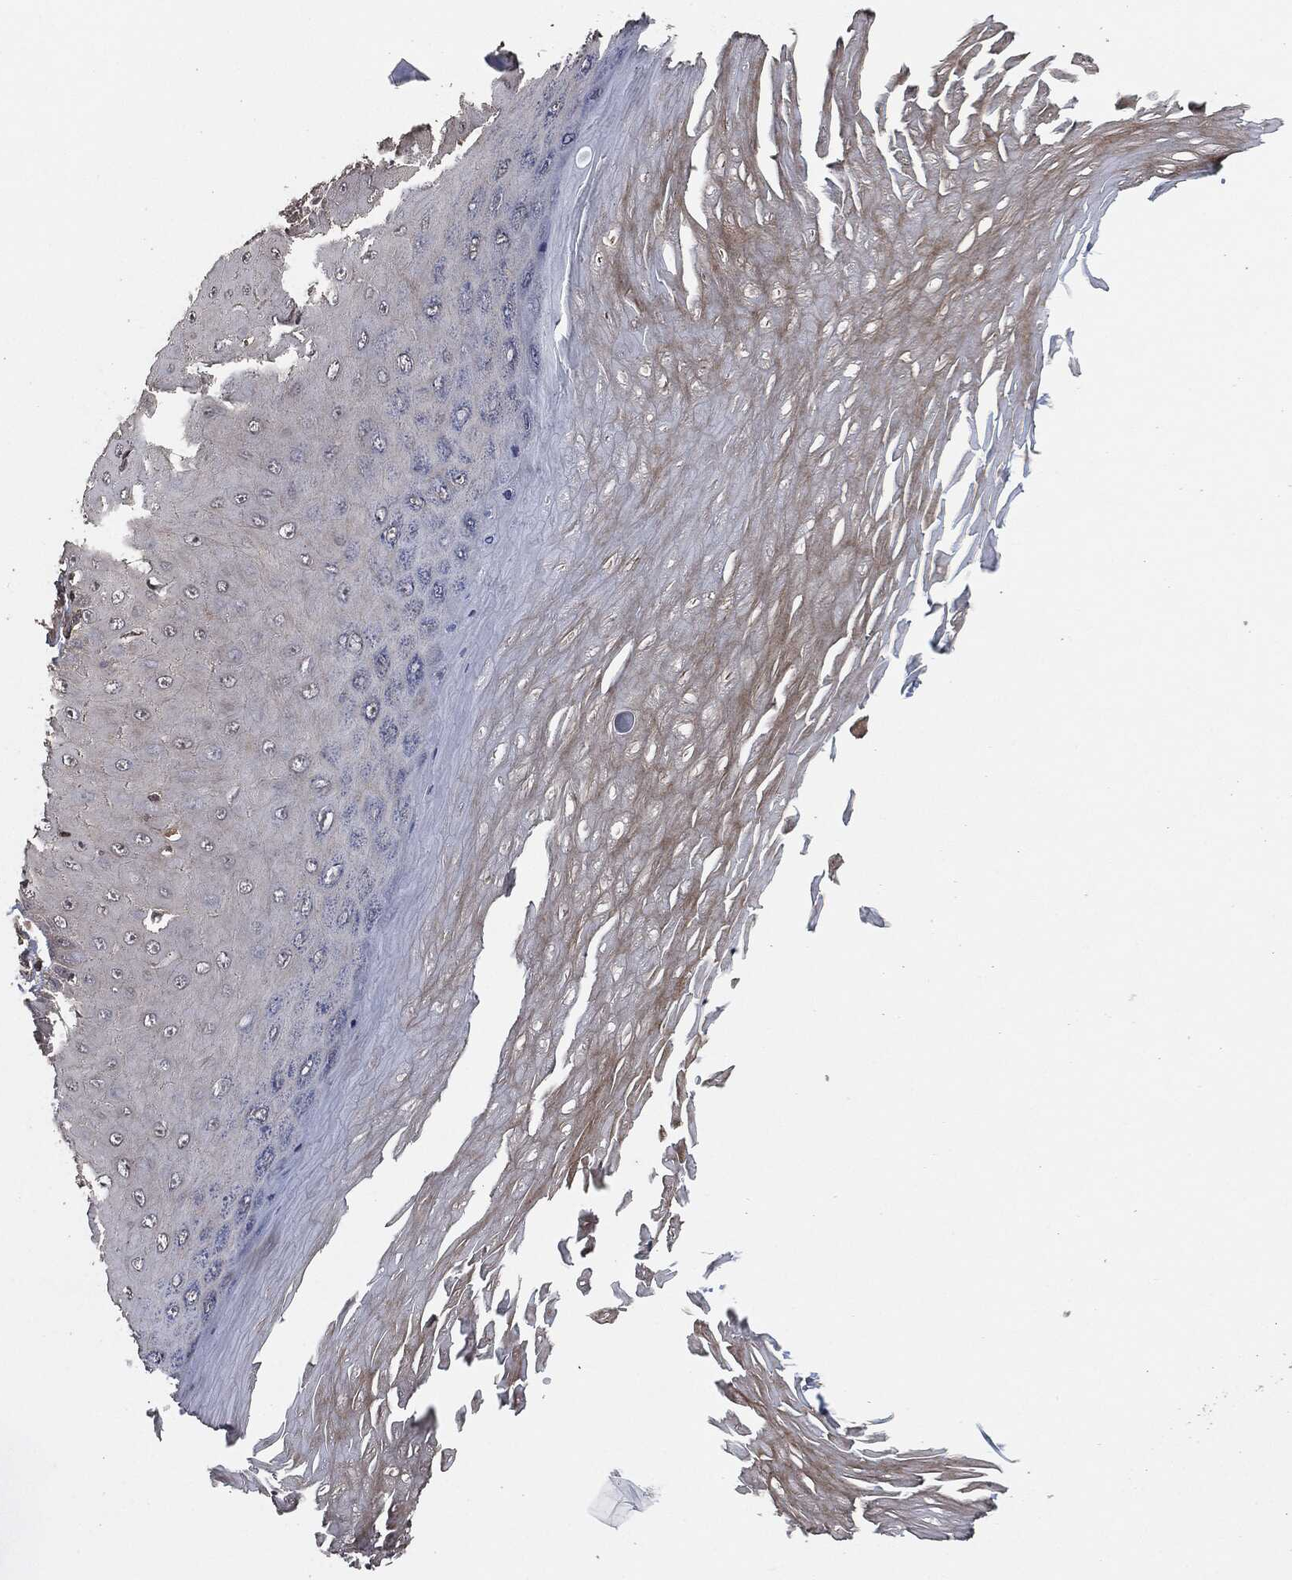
{"staining": {"intensity": "negative", "quantity": "none", "location": "none"}, "tissue": "skin cancer", "cell_type": "Tumor cells", "image_type": "cancer", "snomed": [{"axis": "morphology", "description": "Inflammation, NOS"}, {"axis": "morphology", "description": "Squamous cell carcinoma, NOS"}, {"axis": "topography", "description": "Skin"}], "caption": "Immunohistochemistry (IHC) image of neoplastic tissue: human skin cancer (squamous cell carcinoma) stained with DAB demonstrates no significant protein expression in tumor cells.", "gene": "ERBIN", "patient": {"sex": "male", "age": 70}}